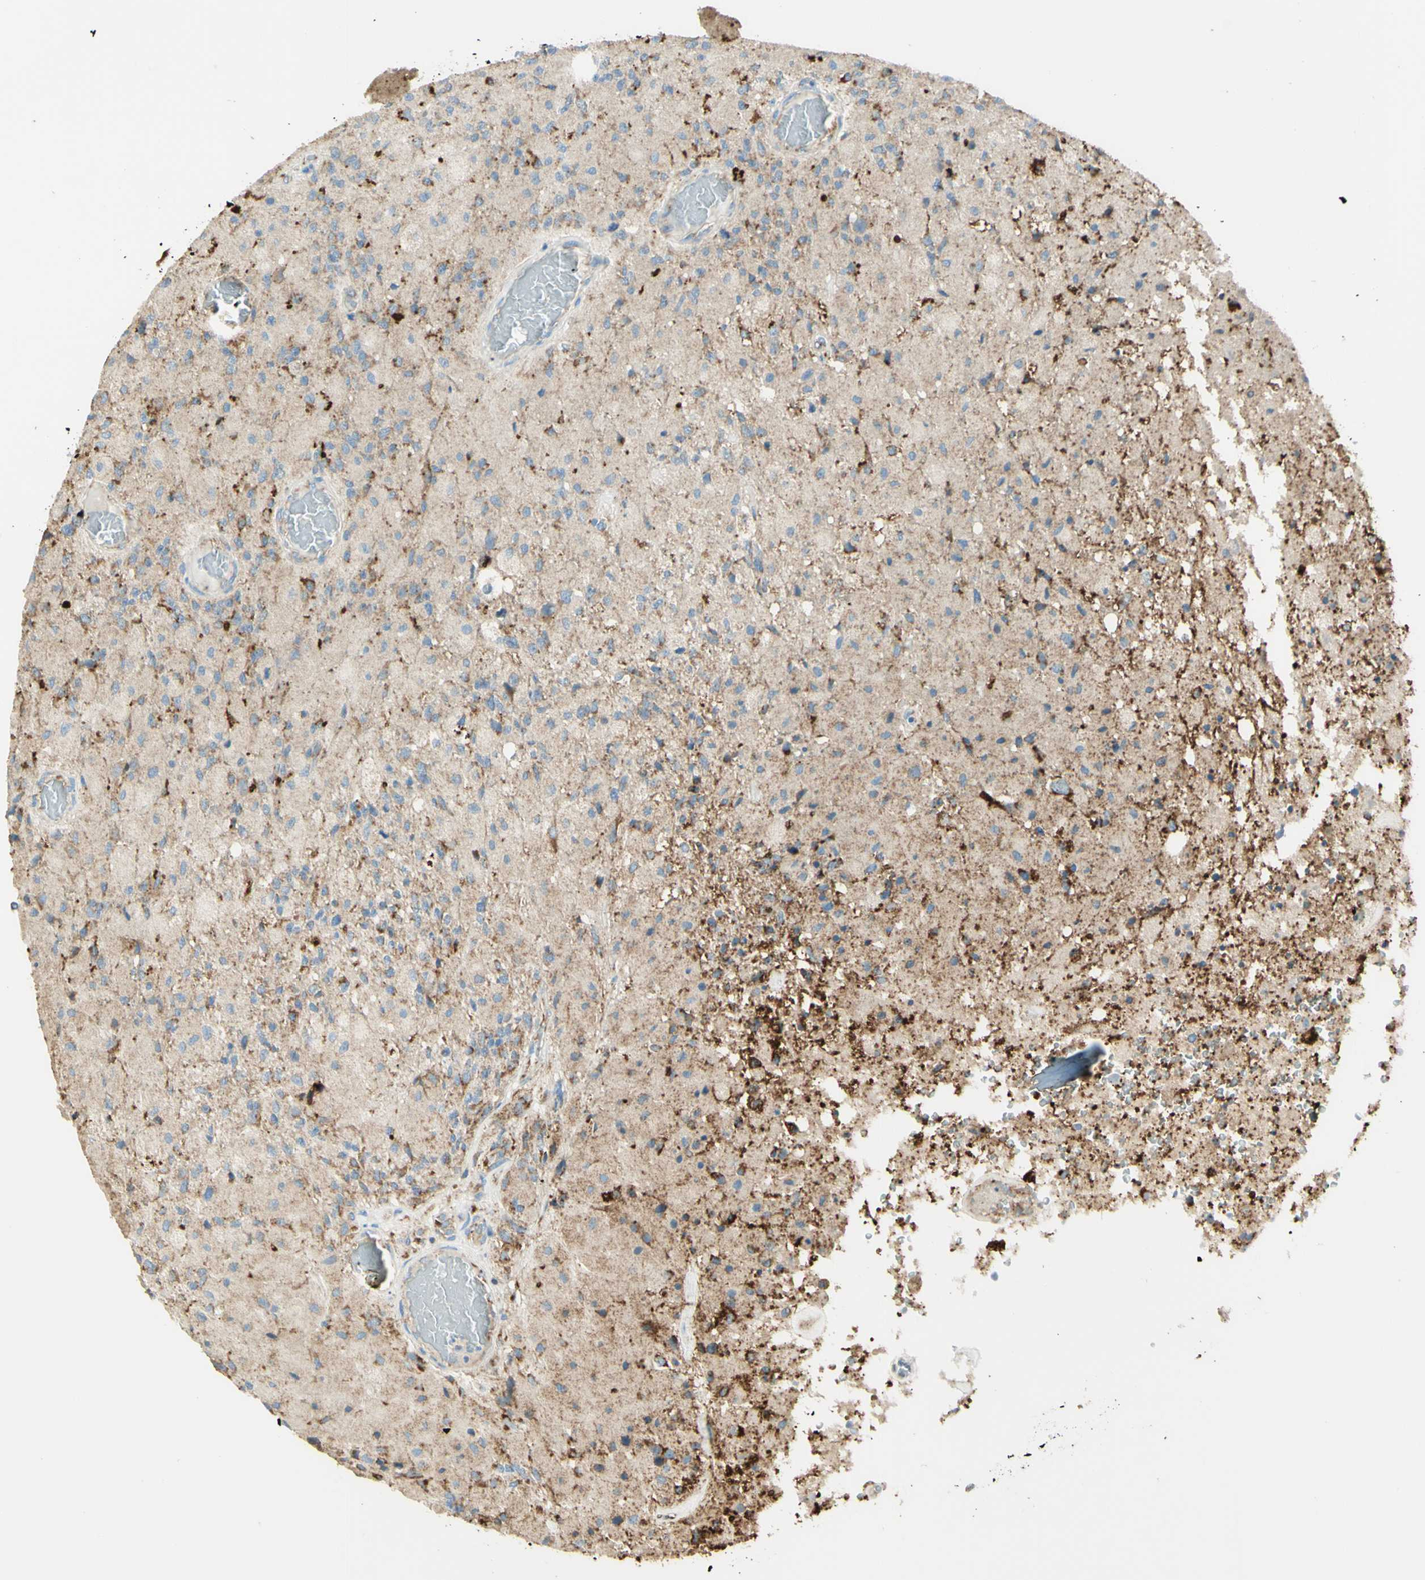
{"staining": {"intensity": "strong", "quantity": "<25%", "location": "cytoplasmic/membranous"}, "tissue": "glioma", "cell_type": "Tumor cells", "image_type": "cancer", "snomed": [{"axis": "morphology", "description": "Normal tissue, NOS"}, {"axis": "morphology", "description": "Glioma, malignant, High grade"}, {"axis": "topography", "description": "Cerebral cortex"}], "caption": "A medium amount of strong cytoplasmic/membranous positivity is identified in approximately <25% of tumor cells in malignant high-grade glioma tissue. Using DAB (3,3'-diaminobenzidine) (brown) and hematoxylin (blue) stains, captured at high magnification using brightfield microscopy.", "gene": "ARMC10", "patient": {"sex": "male", "age": 77}}